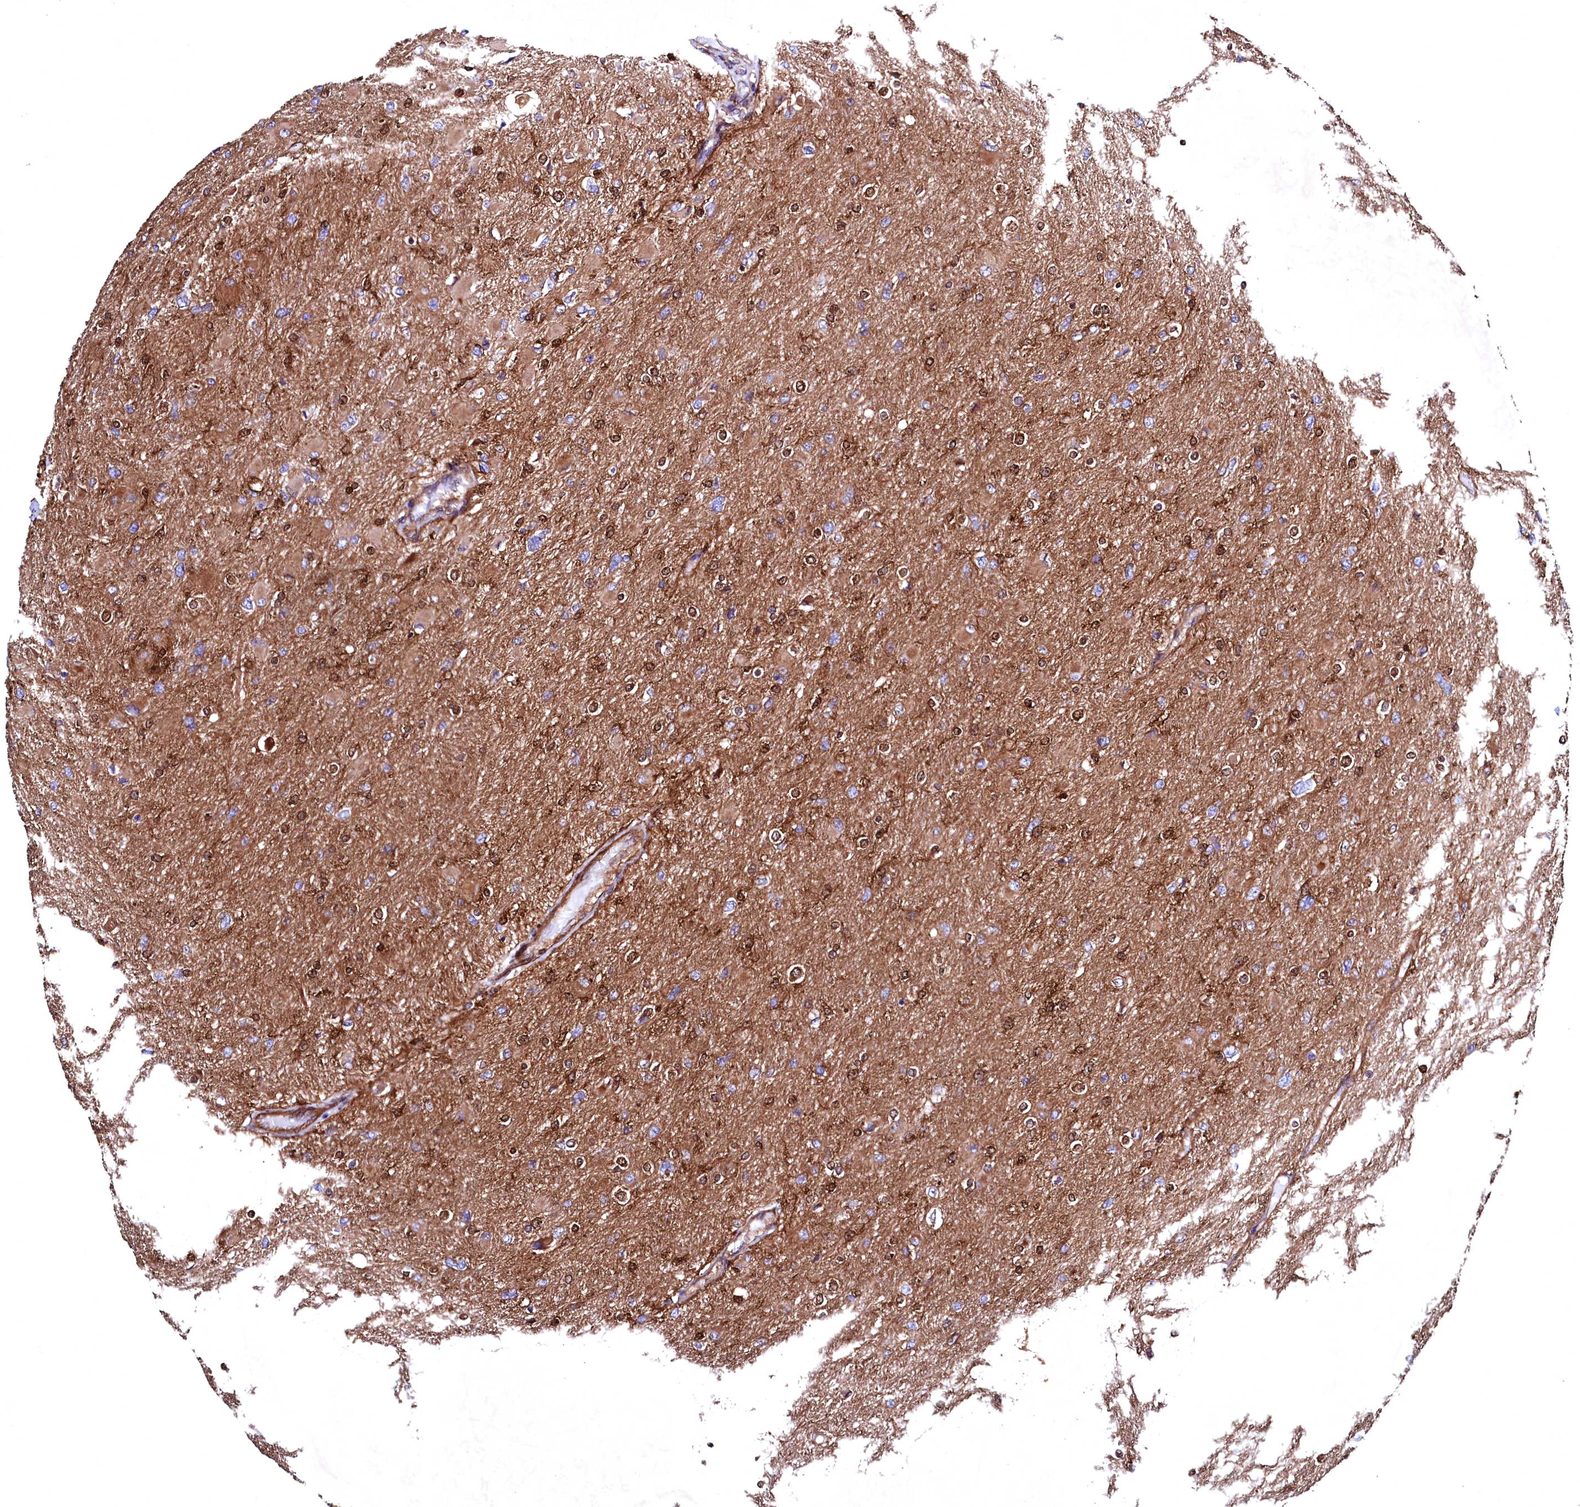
{"staining": {"intensity": "negative", "quantity": "none", "location": "none"}, "tissue": "glioma", "cell_type": "Tumor cells", "image_type": "cancer", "snomed": [{"axis": "morphology", "description": "Glioma, malignant, High grade"}, {"axis": "topography", "description": "Cerebral cortex"}], "caption": "This is an IHC micrograph of glioma. There is no expression in tumor cells.", "gene": "STAMBPL1", "patient": {"sex": "female", "age": 36}}